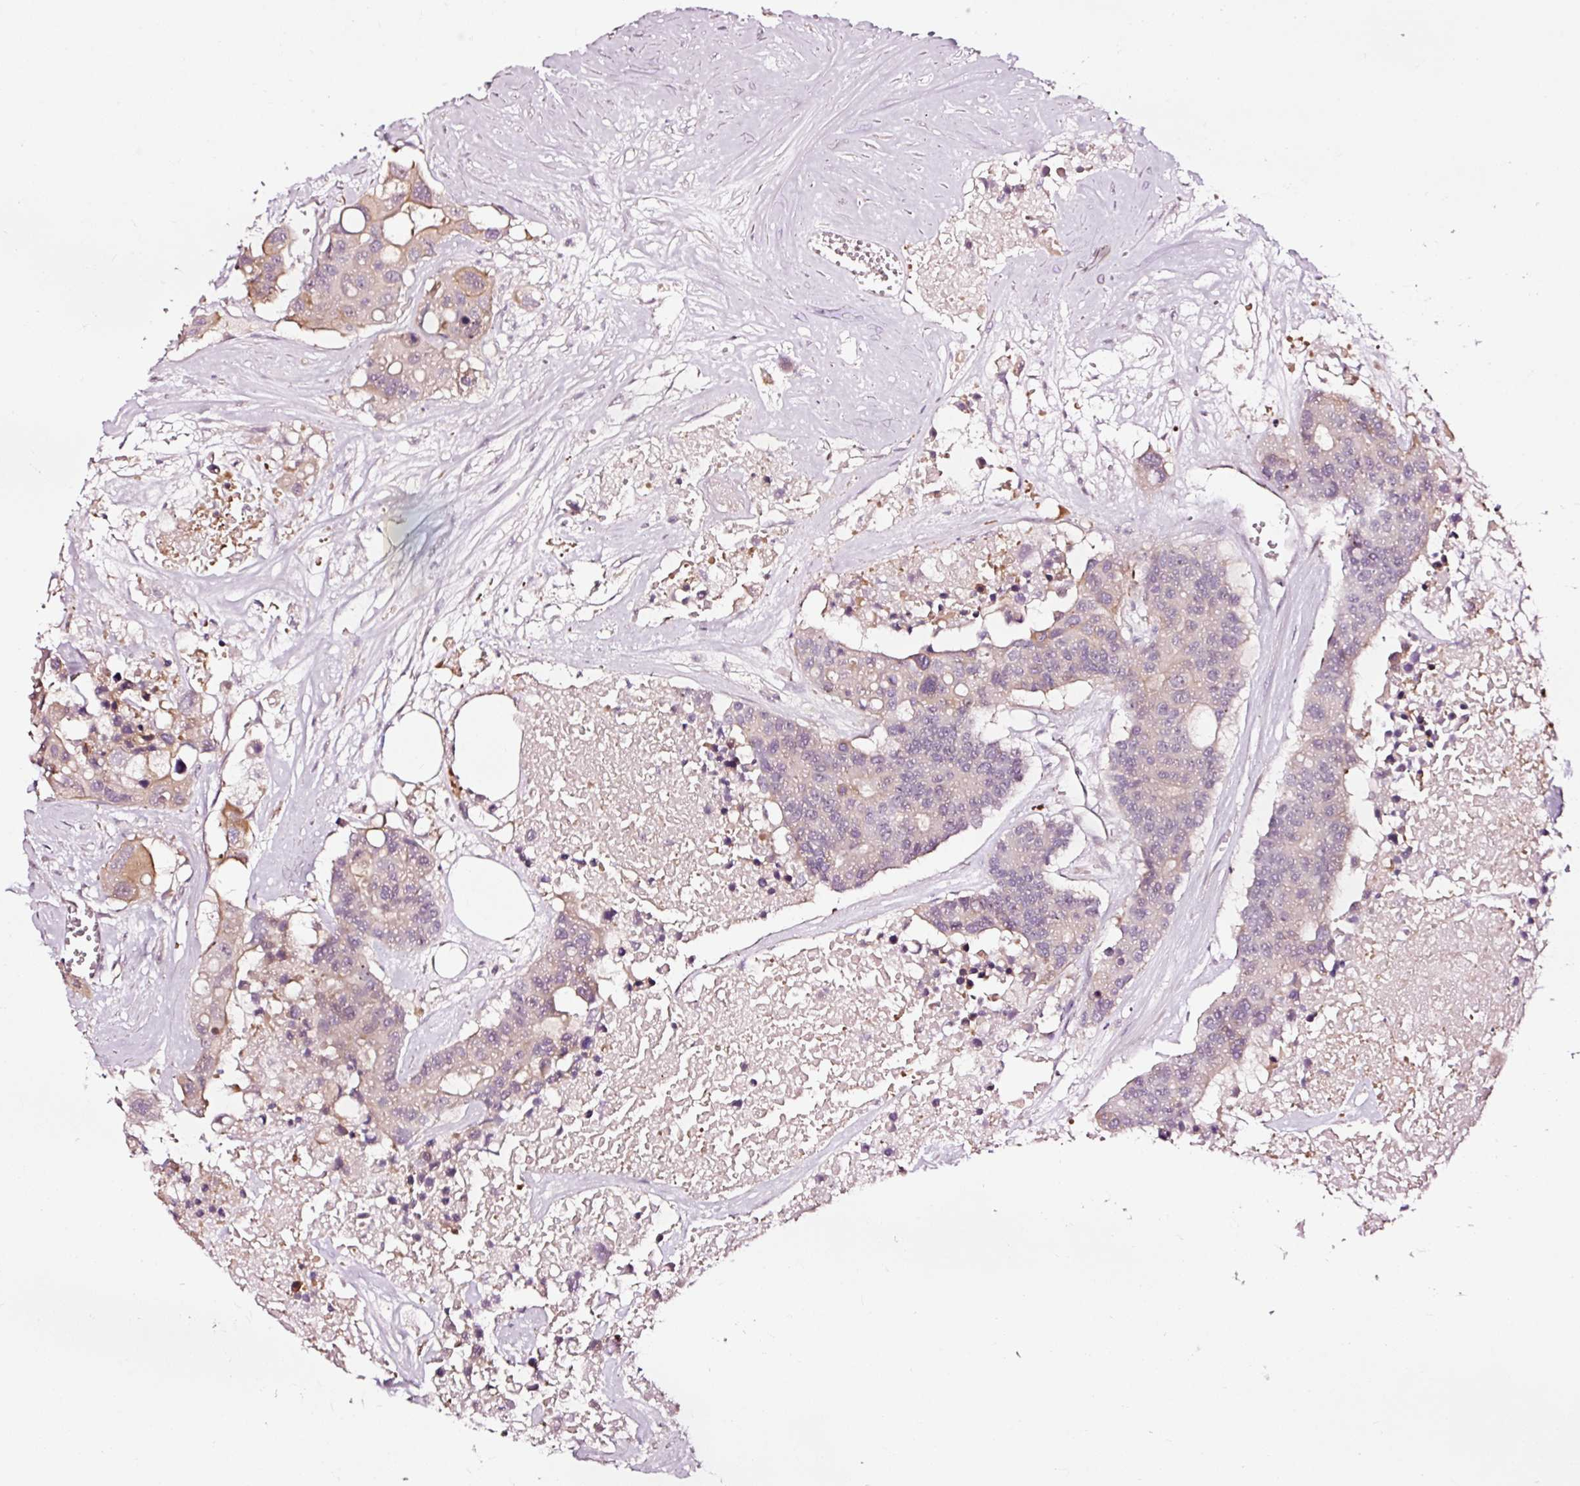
{"staining": {"intensity": "weak", "quantity": "<25%", "location": "cytoplasmic/membranous"}, "tissue": "colorectal cancer", "cell_type": "Tumor cells", "image_type": "cancer", "snomed": [{"axis": "morphology", "description": "Adenocarcinoma, NOS"}, {"axis": "topography", "description": "Colon"}], "caption": "Immunohistochemical staining of colorectal cancer (adenocarcinoma) displays no significant staining in tumor cells. The staining is performed using DAB brown chromogen with nuclei counter-stained in using hematoxylin.", "gene": "UTP14A", "patient": {"sex": "male", "age": 77}}